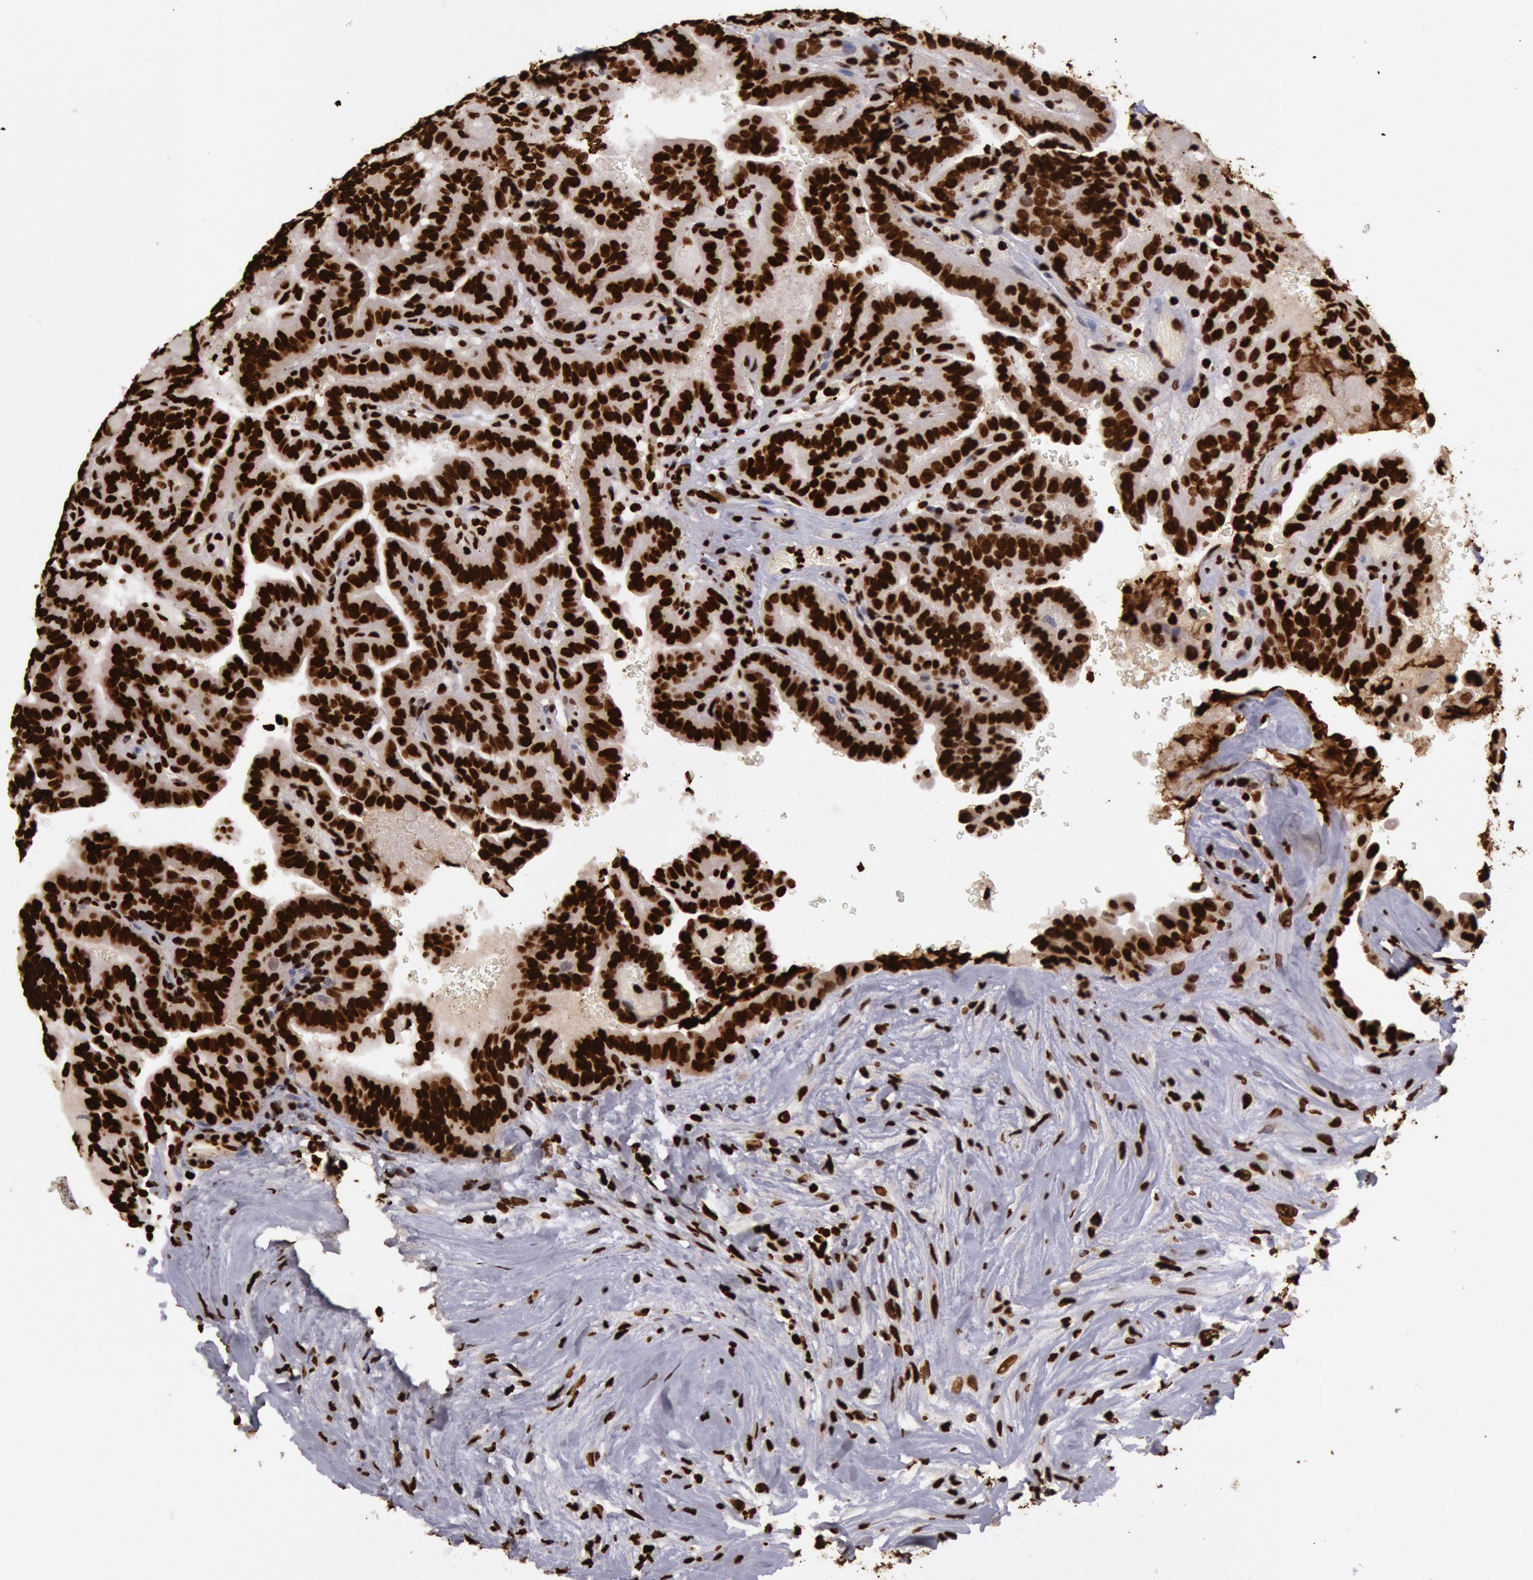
{"staining": {"intensity": "strong", "quantity": ">75%", "location": "nuclear"}, "tissue": "thyroid cancer", "cell_type": "Tumor cells", "image_type": "cancer", "snomed": [{"axis": "morphology", "description": "Papillary adenocarcinoma, NOS"}, {"axis": "topography", "description": "Thyroid gland"}], "caption": "There is high levels of strong nuclear expression in tumor cells of thyroid cancer, as demonstrated by immunohistochemical staining (brown color).", "gene": "H3-4", "patient": {"sex": "male", "age": 87}}